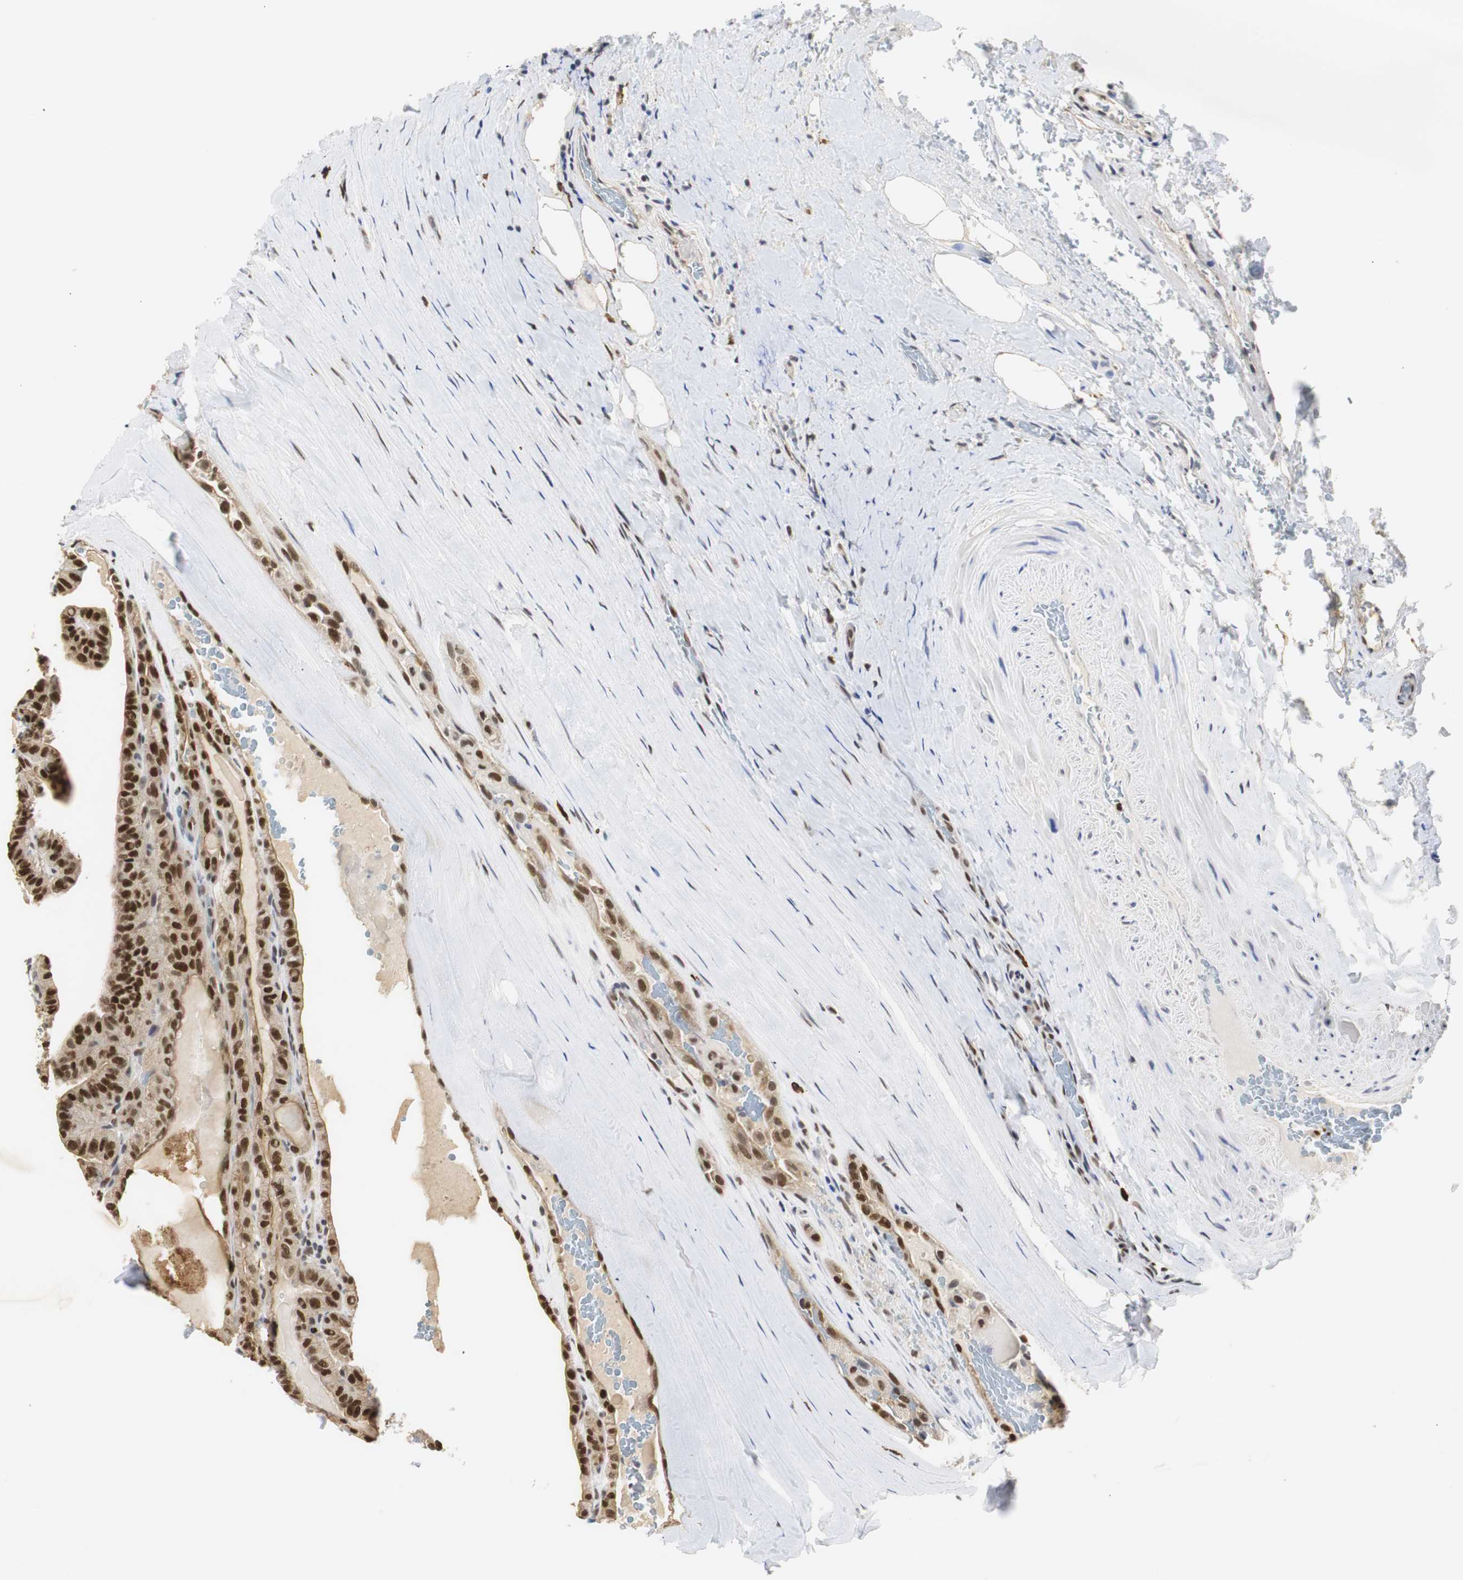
{"staining": {"intensity": "strong", "quantity": ">75%", "location": "cytoplasmic/membranous,nuclear"}, "tissue": "thyroid cancer", "cell_type": "Tumor cells", "image_type": "cancer", "snomed": [{"axis": "morphology", "description": "Papillary adenocarcinoma, NOS"}, {"axis": "topography", "description": "Thyroid gland"}], "caption": "Protein expression analysis of human papillary adenocarcinoma (thyroid) reveals strong cytoplasmic/membranous and nuclear staining in about >75% of tumor cells. (brown staining indicates protein expression, while blue staining denotes nuclei).", "gene": "ZFC3H1", "patient": {"sex": "male", "age": 77}}